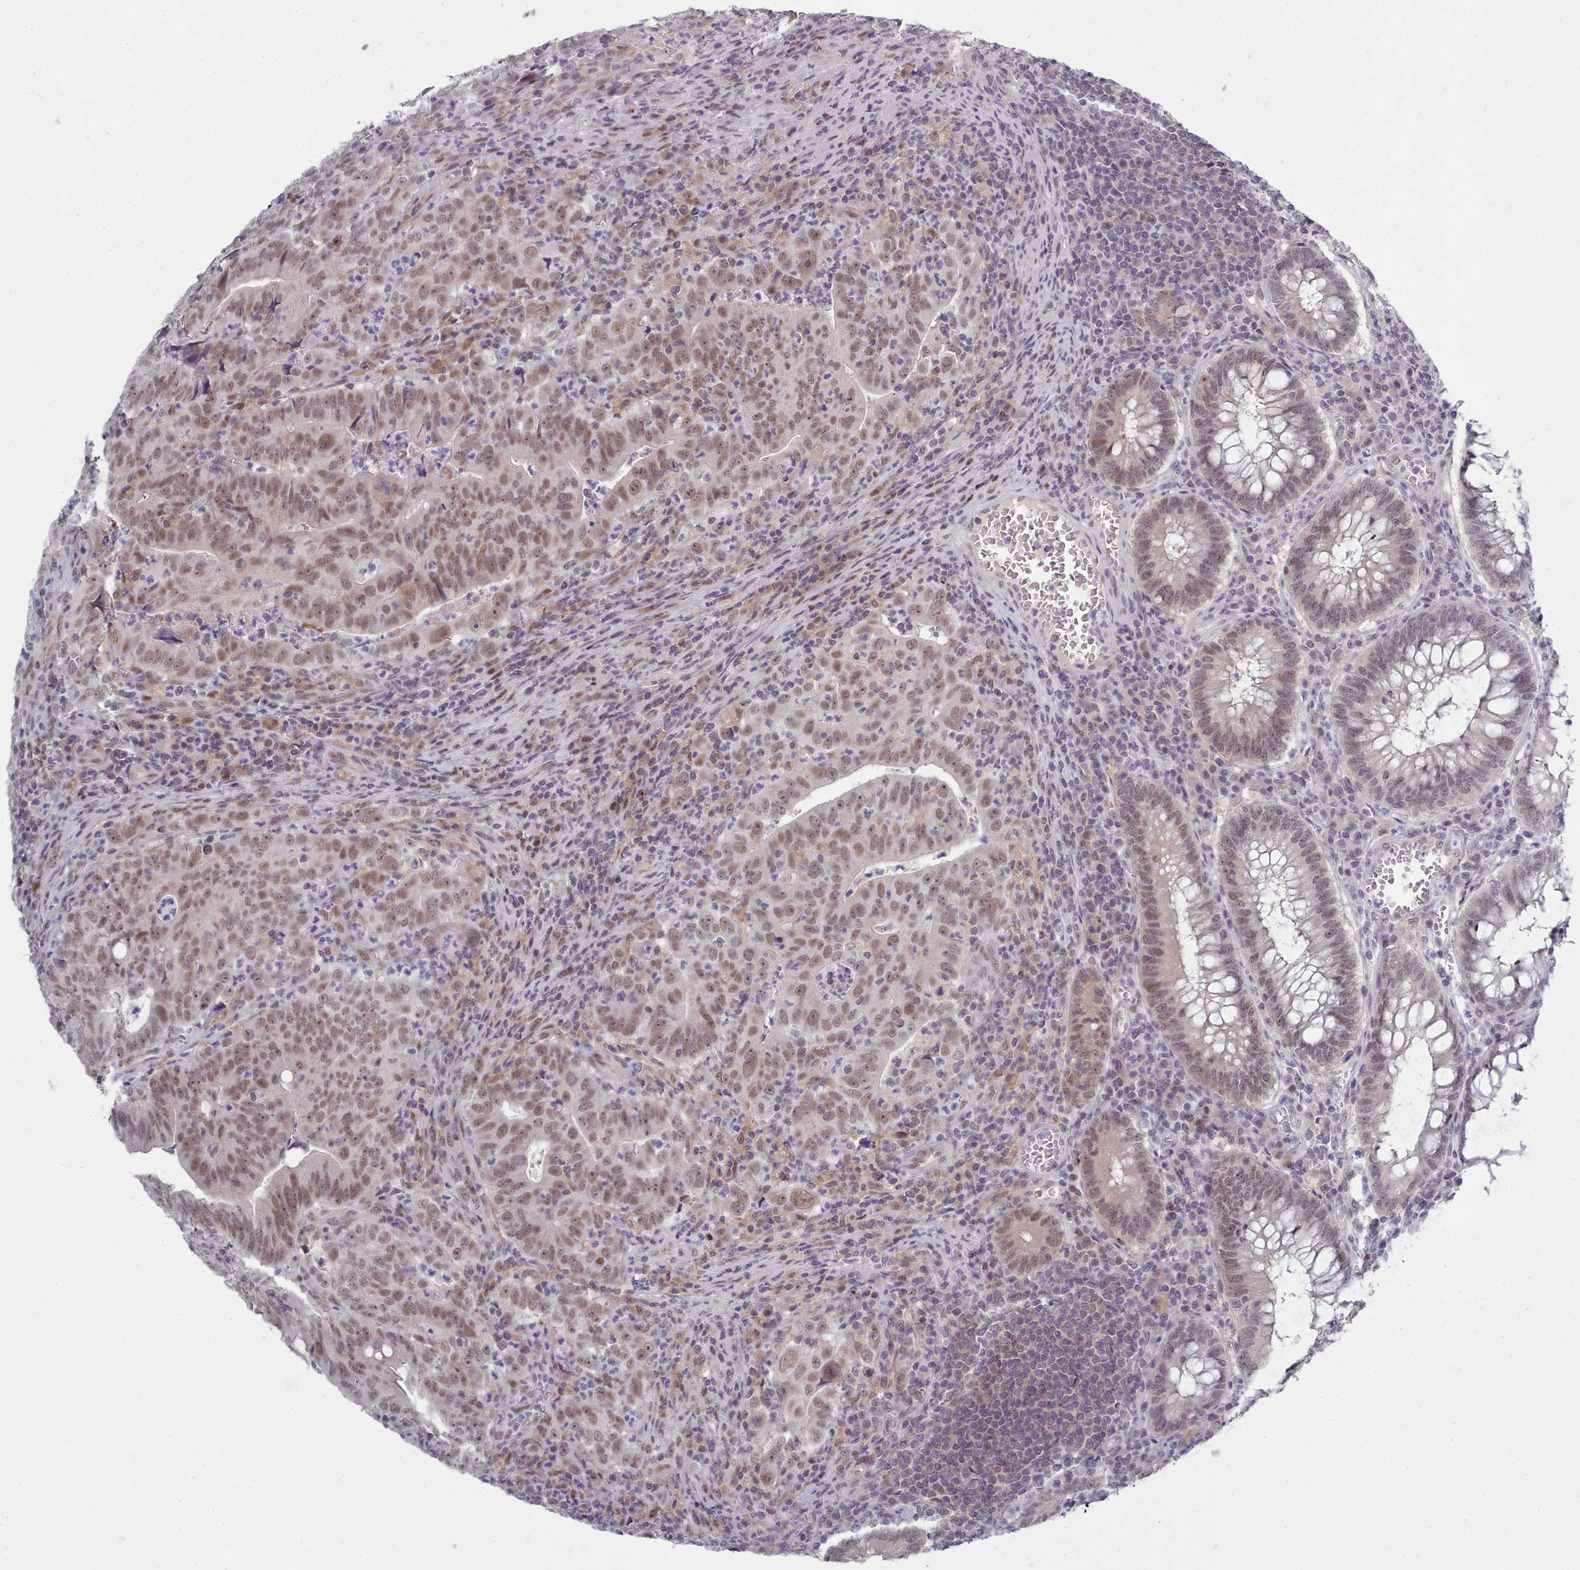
{"staining": {"intensity": "moderate", "quantity": ">75%", "location": "nuclear"}, "tissue": "colorectal cancer", "cell_type": "Tumor cells", "image_type": "cancer", "snomed": [{"axis": "morphology", "description": "Adenocarcinoma, NOS"}, {"axis": "topography", "description": "Rectum"}], "caption": "IHC (DAB) staining of human colorectal adenocarcinoma displays moderate nuclear protein positivity in about >75% of tumor cells.", "gene": "GINS1", "patient": {"sex": "male", "age": 69}}